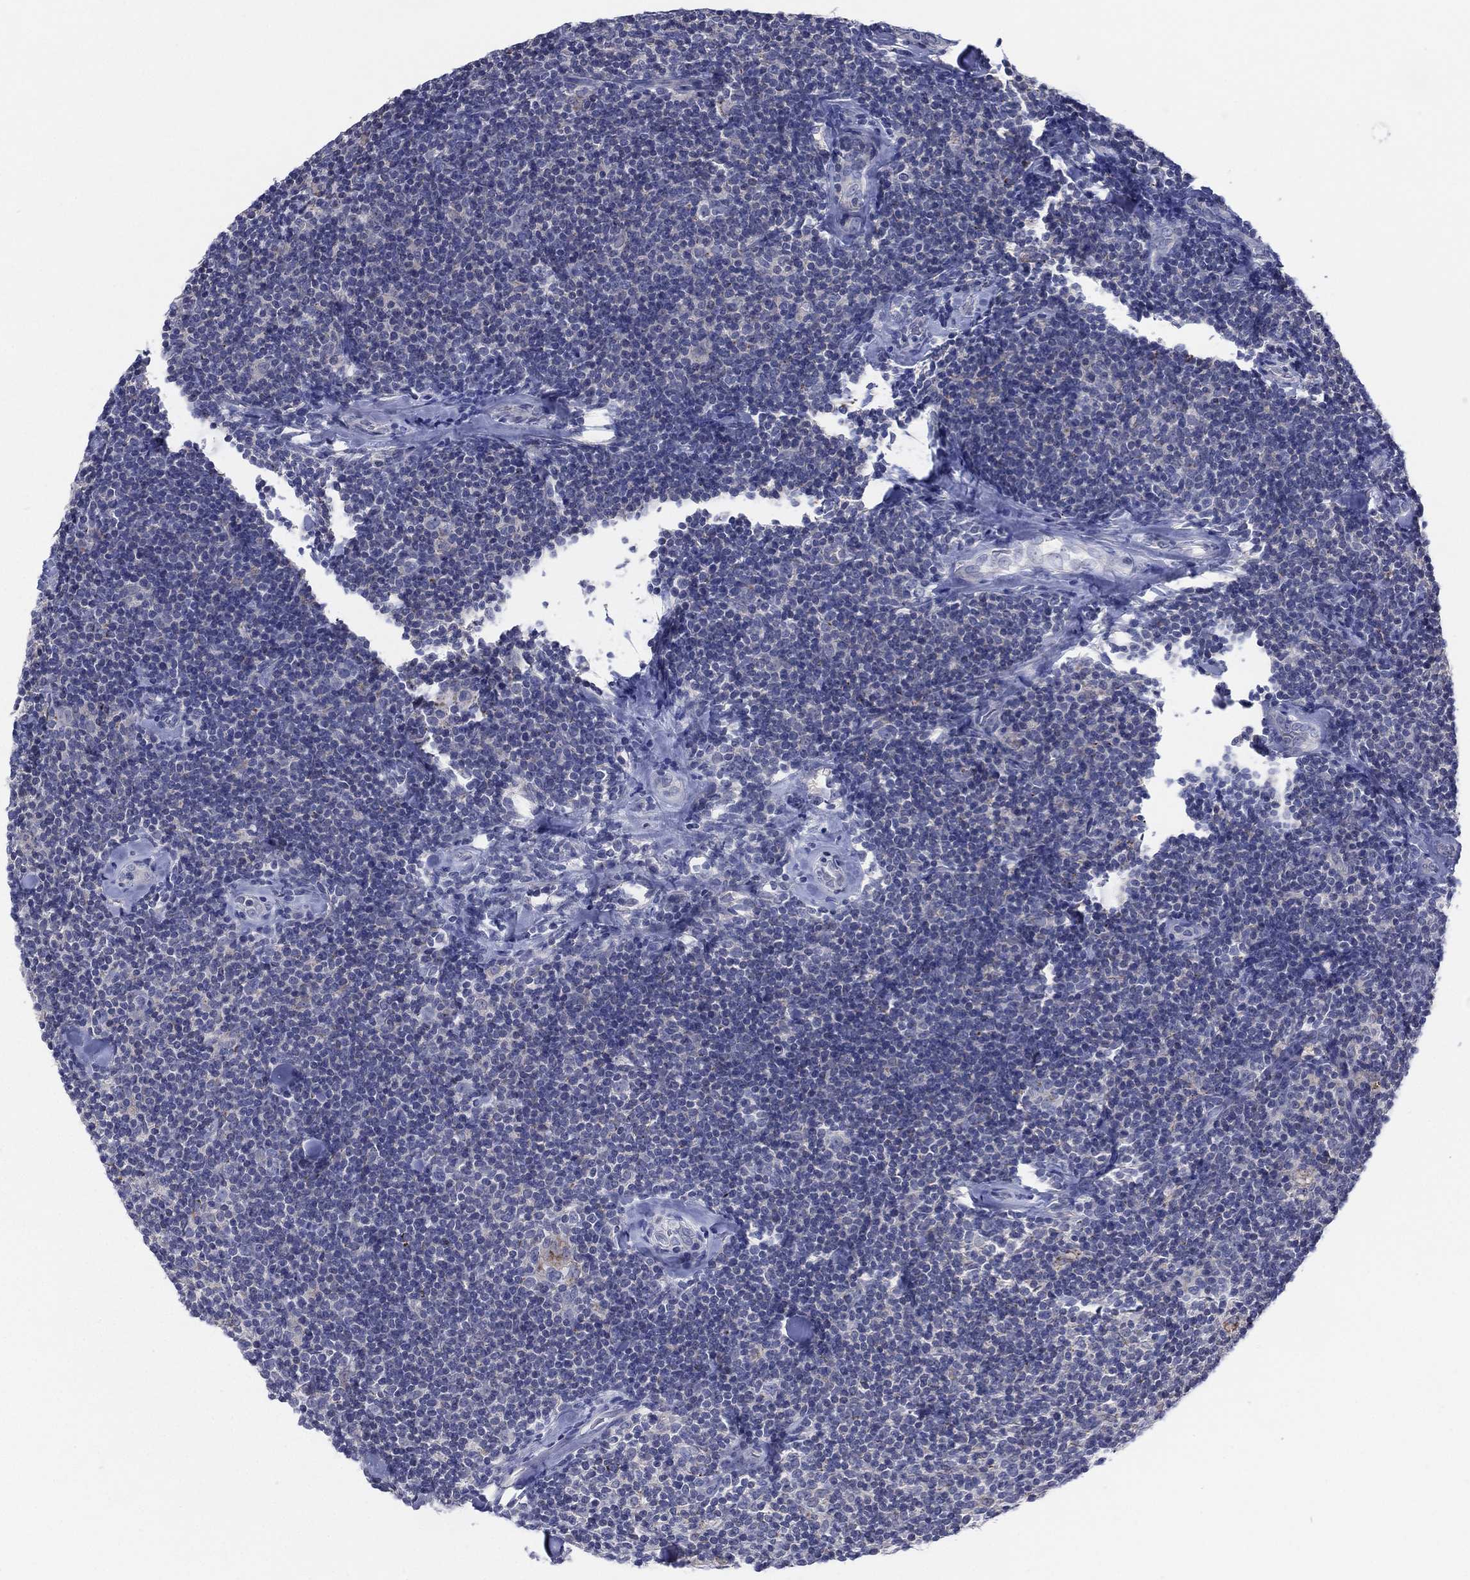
{"staining": {"intensity": "negative", "quantity": "none", "location": "none"}, "tissue": "lymphoma", "cell_type": "Tumor cells", "image_type": "cancer", "snomed": [{"axis": "morphology", "description": "Malignant lymphoma, non-Hodgkin's type, Low grade"}, {"axis": "topography", "description": "Lymph node"}], "caption": "Immunohistochemistry (IHC) of low-grade malignant lymphoma, non-Hodgkin's type exhibits no positivity in tumor cells. Brightfield microscopy of immunohistochemistry stained with DAB (brown) and hematoxylin (blue), captured at high magnification.", "gene": "C5orf46", "patient": {"sex": "female", "age": 56}}